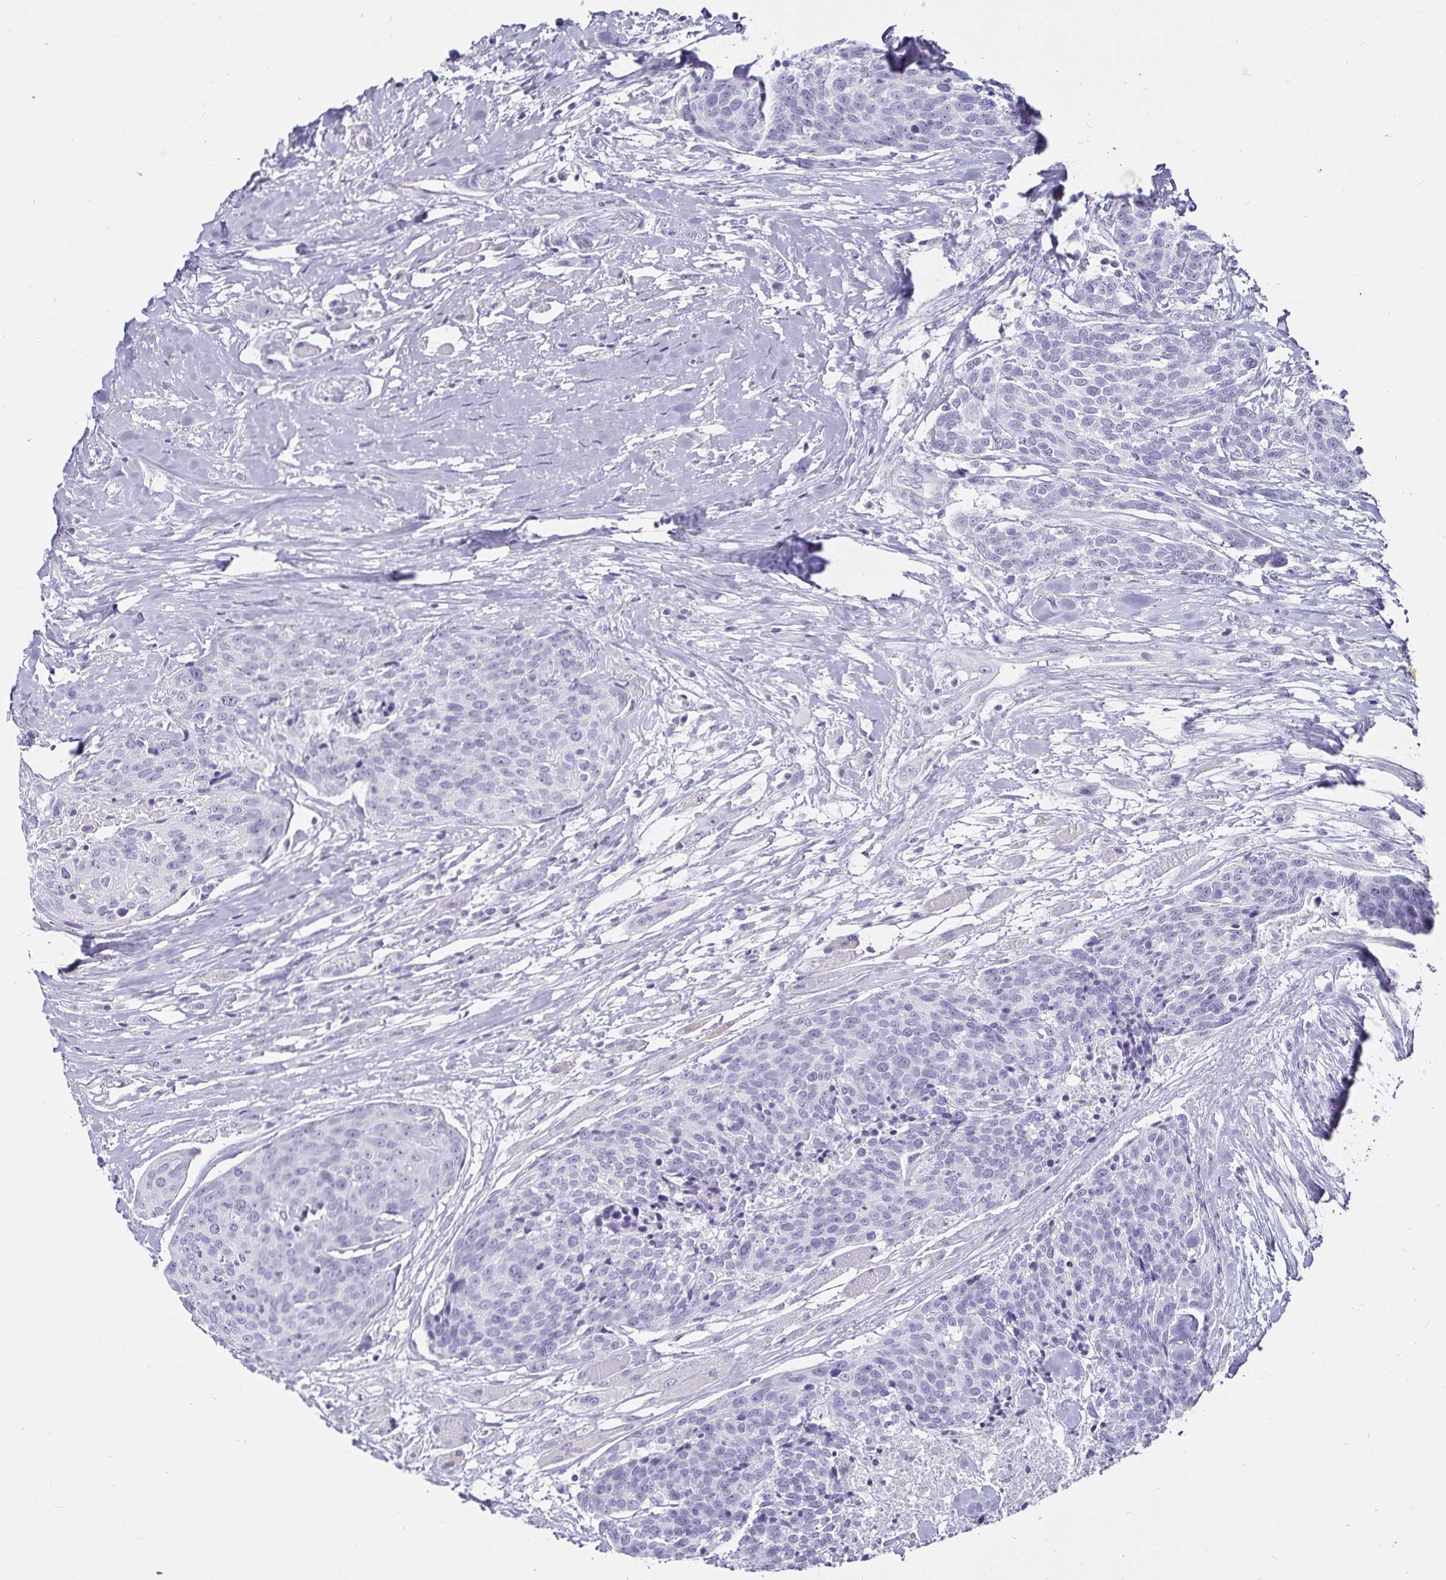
{"staining": {"intensity": "negative", "quantity": "none", "location": "none"}, "tissue": "head and neck cancer", "cell_type": "Tumor cells", "image_type": "cancer", "snomed": [{"axis": "morphology", "description": "Squamous cell carcinoma, NOS"}, {"axis": "topography", "description": "Oral tissue"}, {"axis": "topography", "description": "Head-Neck"}], "caption": "Immunohistochemical staining of human head and neck squamous cell carcinoma shows no significant positivity in tumor cells.", "gene": "DEFA6", "patient": {"sex": "male", "age": 64}}